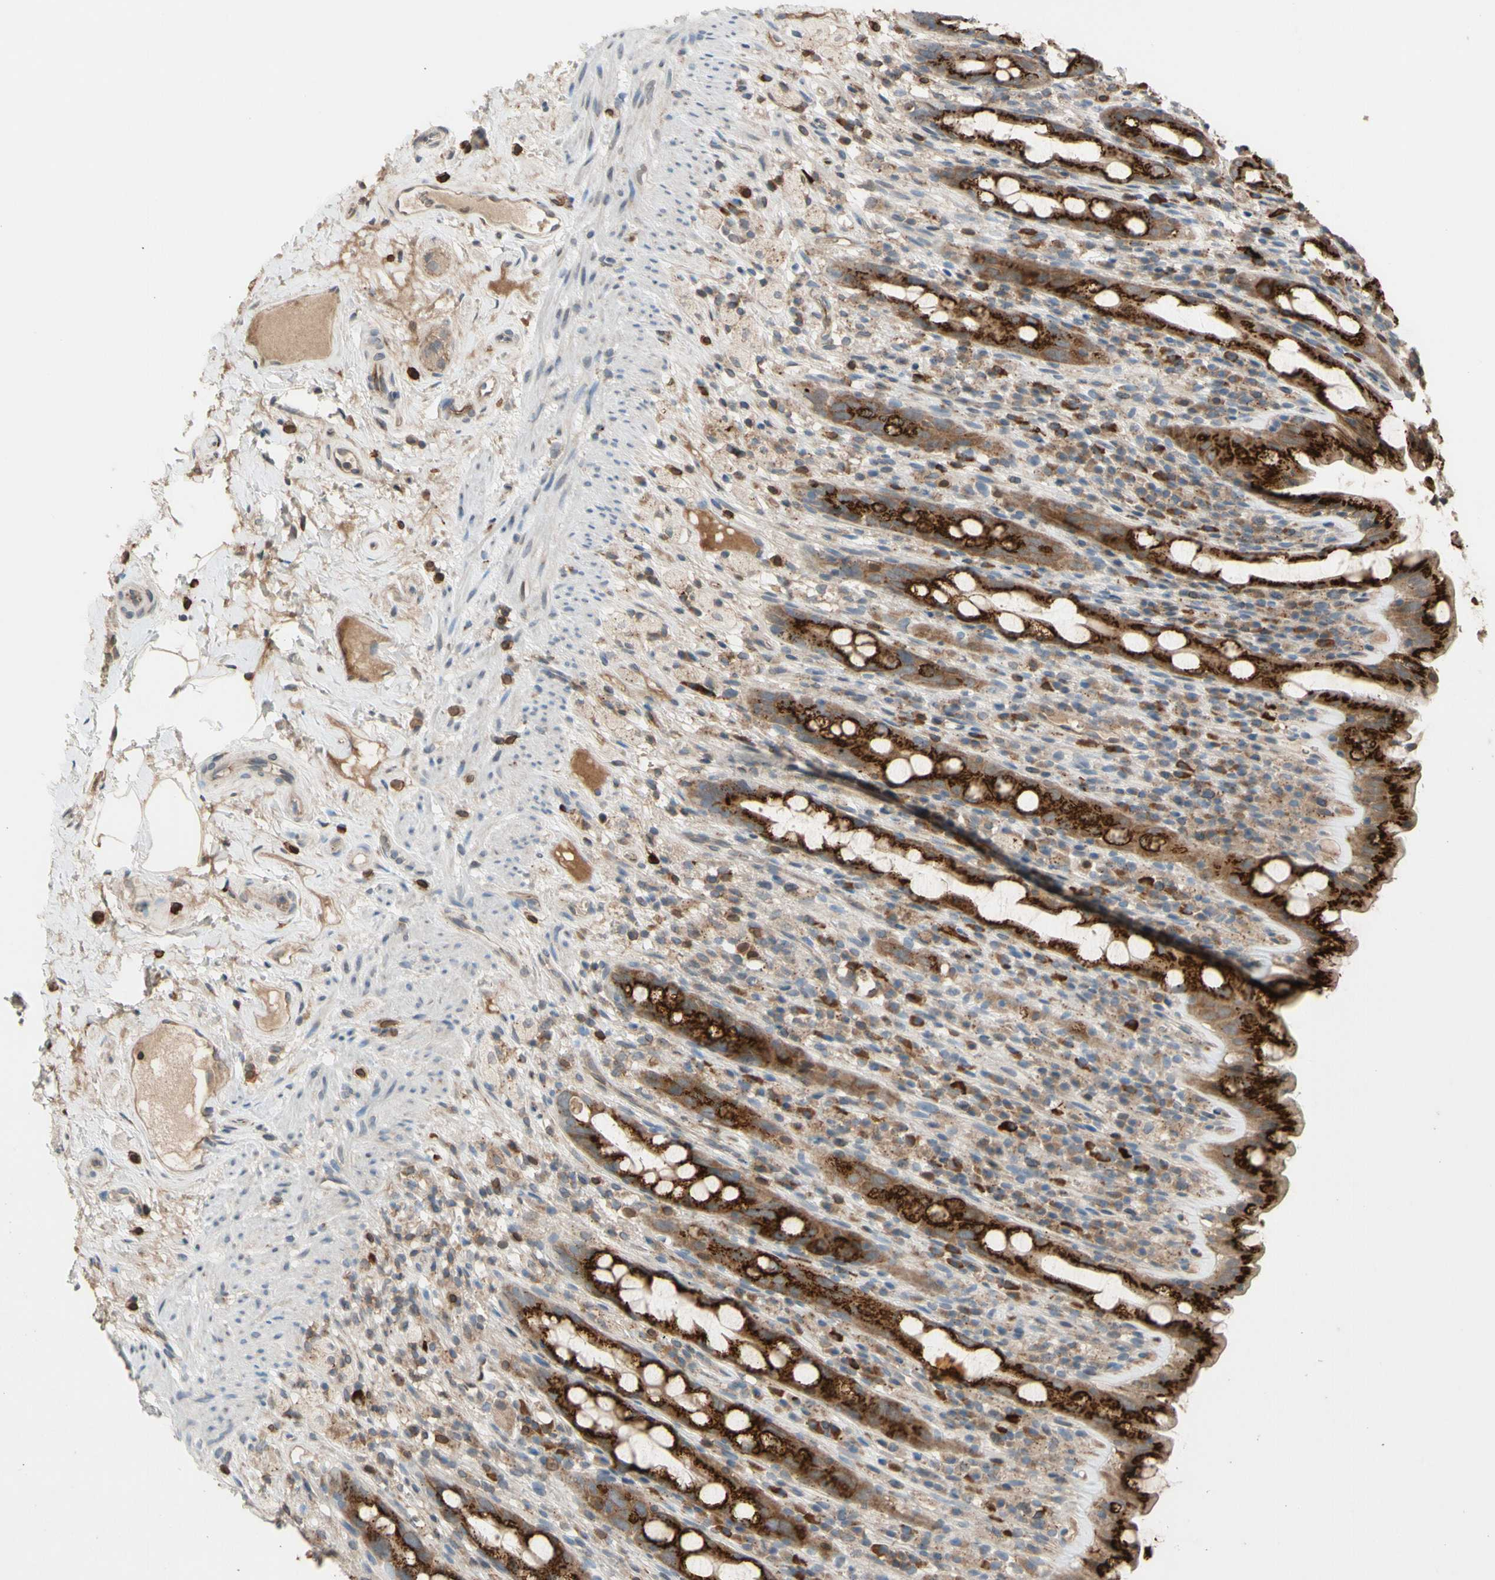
{"staining": {"intensity": "strong", "quantity": ">75%", "location": "cytoplasmic/membranous"}, "tissue": "rectum", "cell_type": "Glandular cells", "image_type": "normal", "snomed": [{"axis": "morphology", "description": "Normal tissue, NOS"}, {"axis": "topography", "description": "Rectum"}], "caption": "This is a photomicrograph of immunohistochemistry staining of benign rectum, which shows strong expression in the cytoplasmic/membranous of glandular cells.", "gene": "GALNT5", "patient": {"sex": "male", "age": 44}}